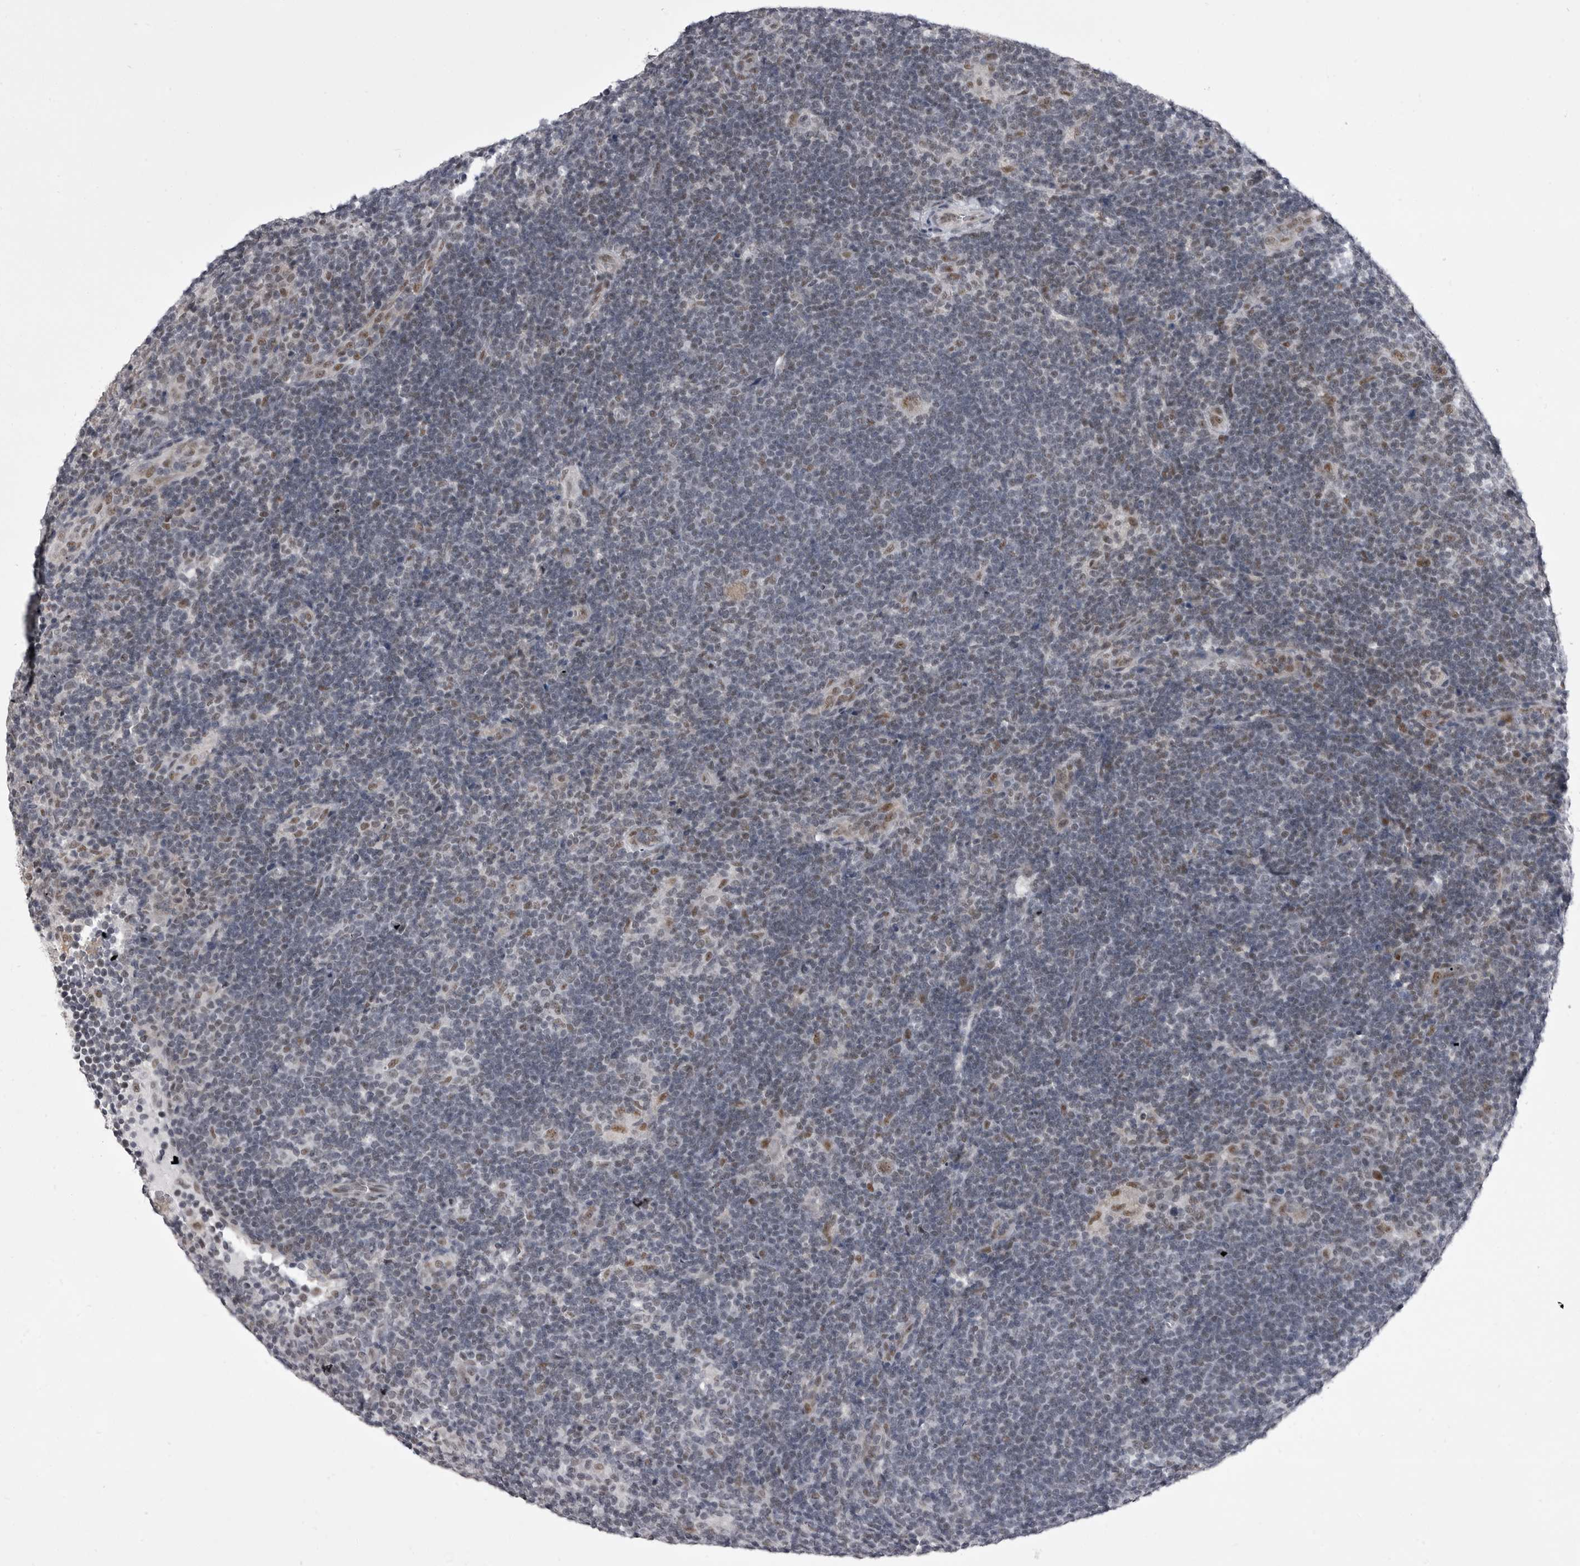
{"staining": {"intensity": "weak", "quantity": ">75%", "location": "nuclear"}, "tissue": "lymphoma", "cell_type": "Tumor cells", "image_type": "cancer", "snomed": [{"axis": "morphology", "description": "Hodgkin's disease, NOS"}, {"axis": "topography", "description": "Lymph node"}], "caption": "Hodgkin's disease stained for a protein demonstrates weak nuclear positivity in tumor cells. Using DAB (brown) and hematoxylin (blue) stains, captured at high magnification using brightfield microscopy.", "gene": "PRPF3", "patient": {"sex": "female", "age": 57}}